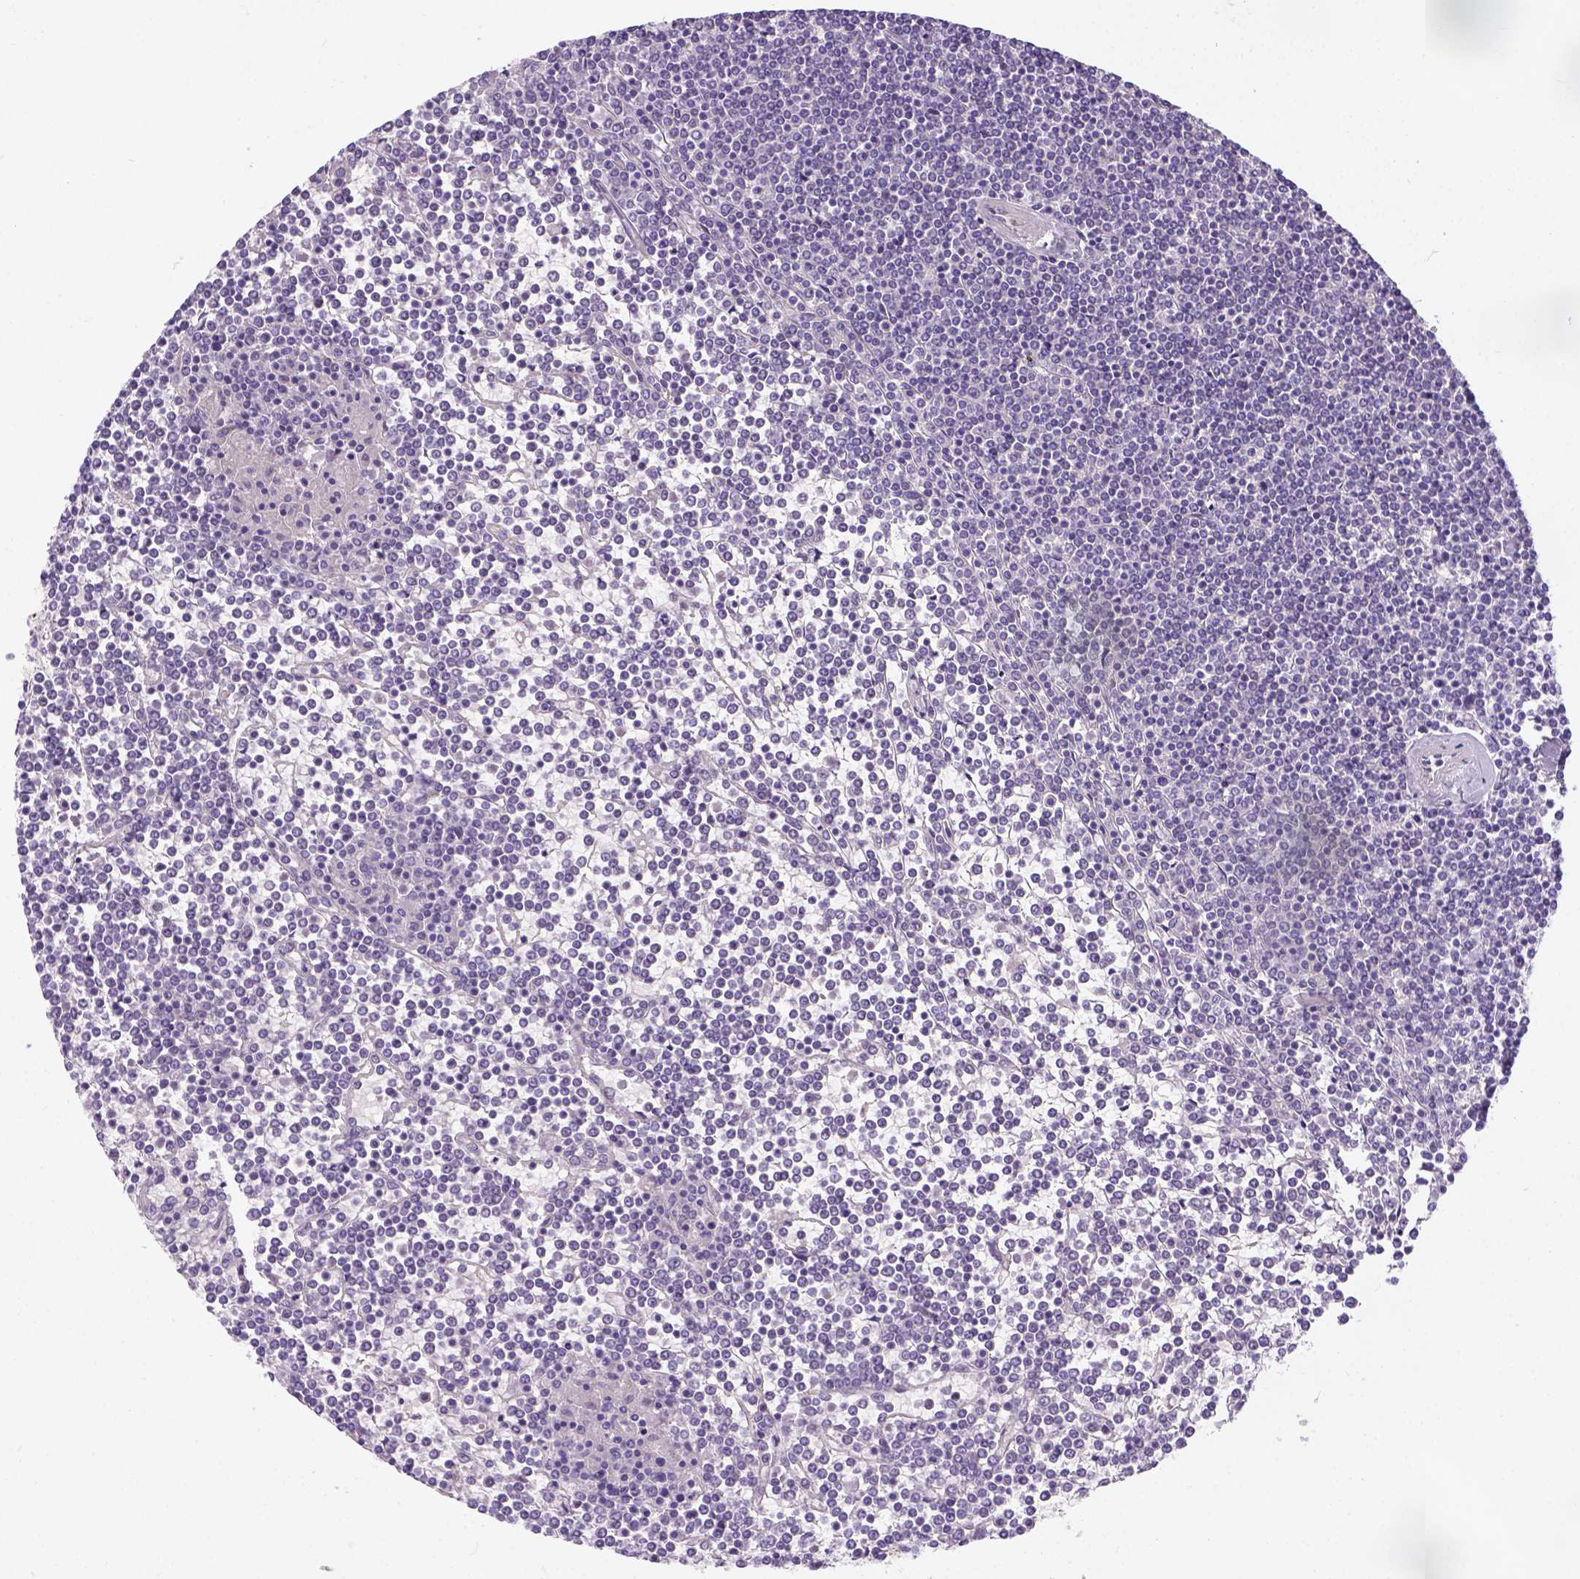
{"staining": {"intensity": "negative", "quantity": "none", "location": "none"}, "tissue": "lymphoma", "cell_type": "Tumor cells", "image_type": "cancer", "snomed": [{"axis": "morphology", "description": "Malignant lymphoma, non-Hodgkin's type, Low grade"}, {"axis": "topography", "description": "Spleen"}], "caption": "DAB immunohistochemical staining of human lymphoma exhibits no significant staining in tumor cells.", "gene": "PHF7", "patient": {"sex": "female", "age": 19}}